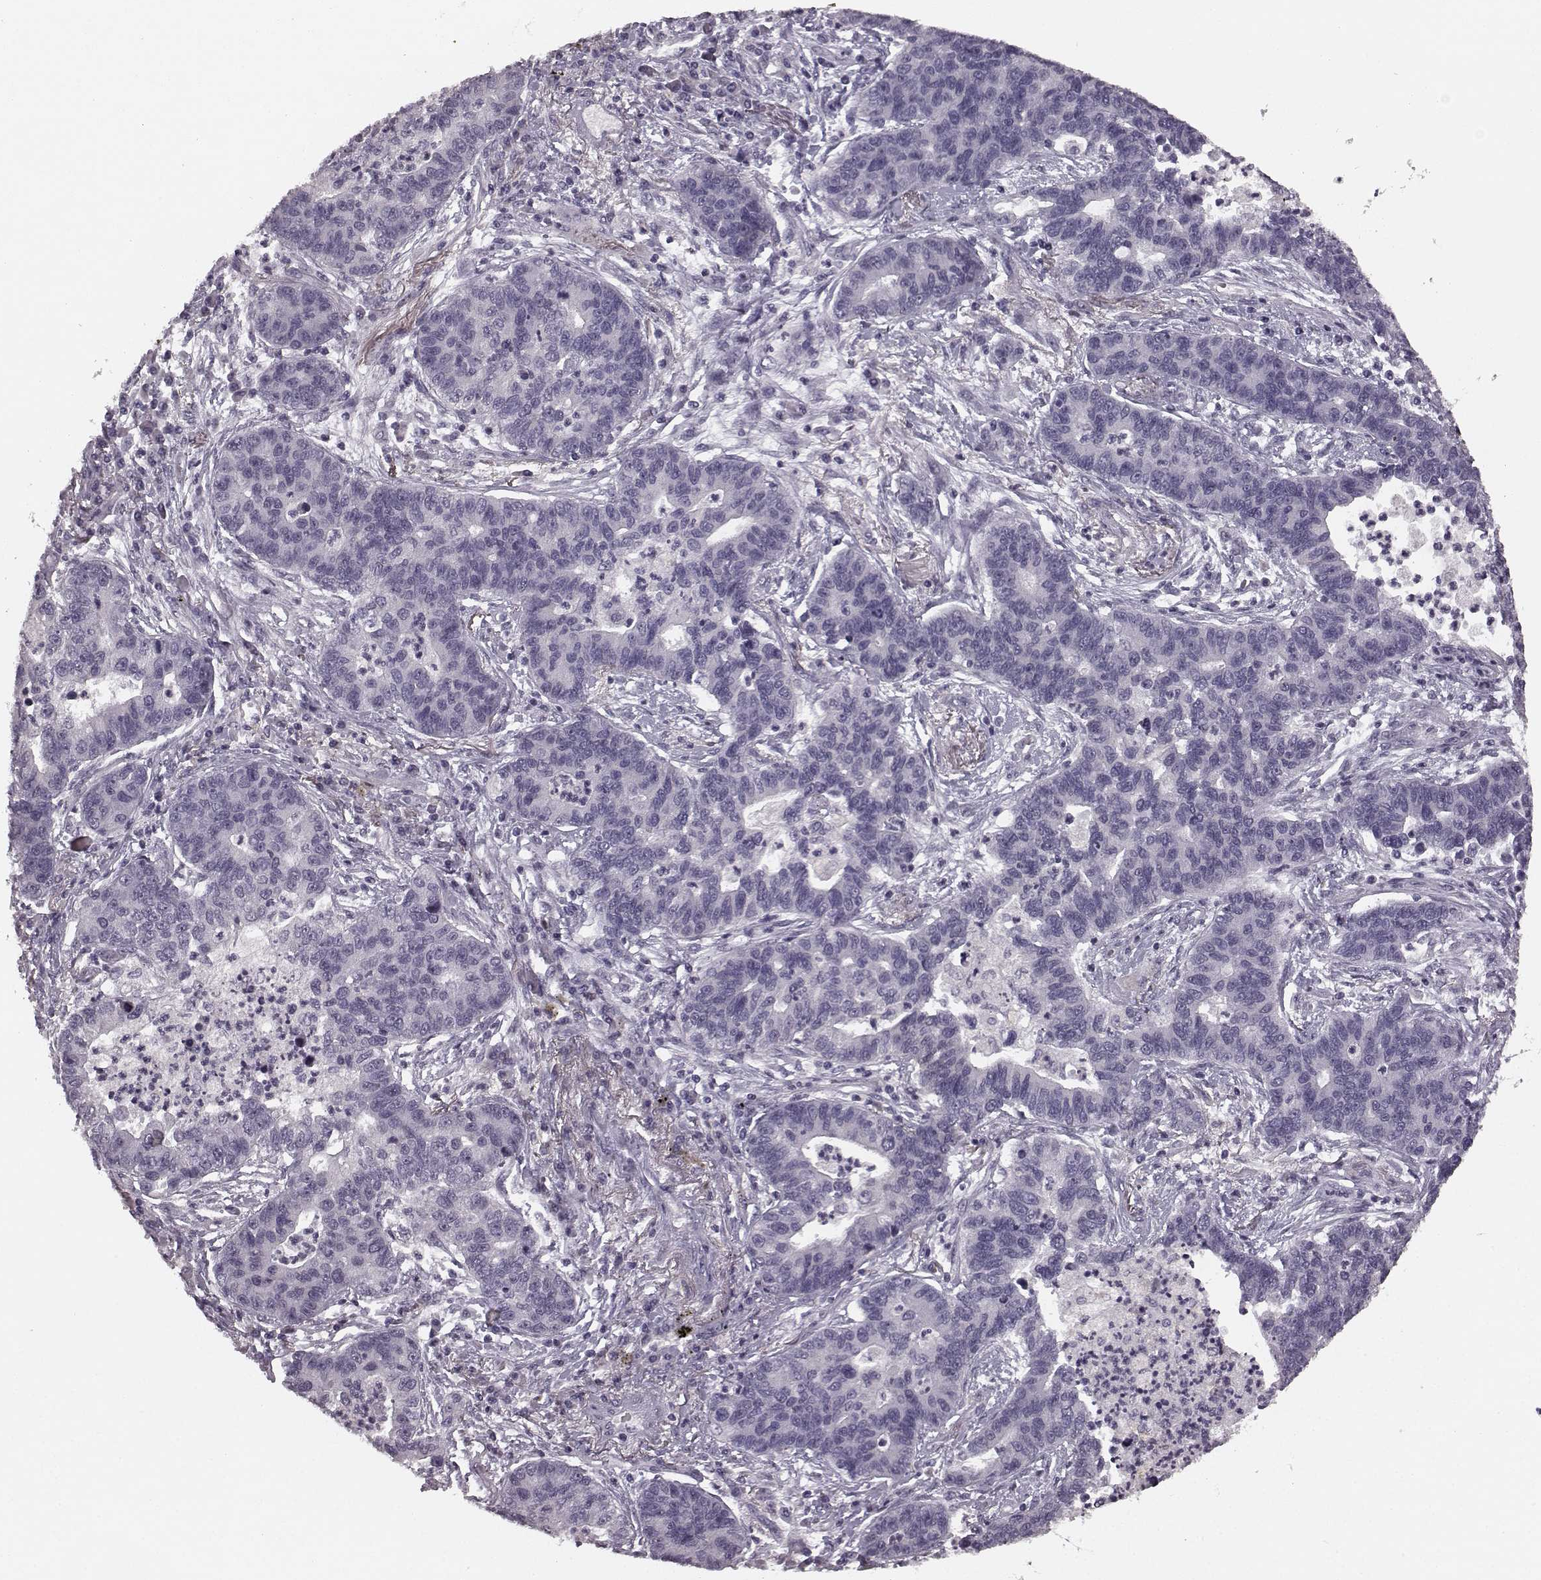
{"staining": {"intensity": "negative", "quantity": "none", "location": "none"}, "tissue": "lung cancer", "cell_type": "Tumor cells", "image_type": "cancer", "snomed": [{"axis": "morphology", "description": "Adenocarcinoma, NOS"}, {"axis": "topography", "description": "Lung"}], "caption": "The image displays no significant positivity in tumor cells of adenocarcinoma (lung).", "gene": "RIT2", "patient": {"sex": "female", "age": 57}}